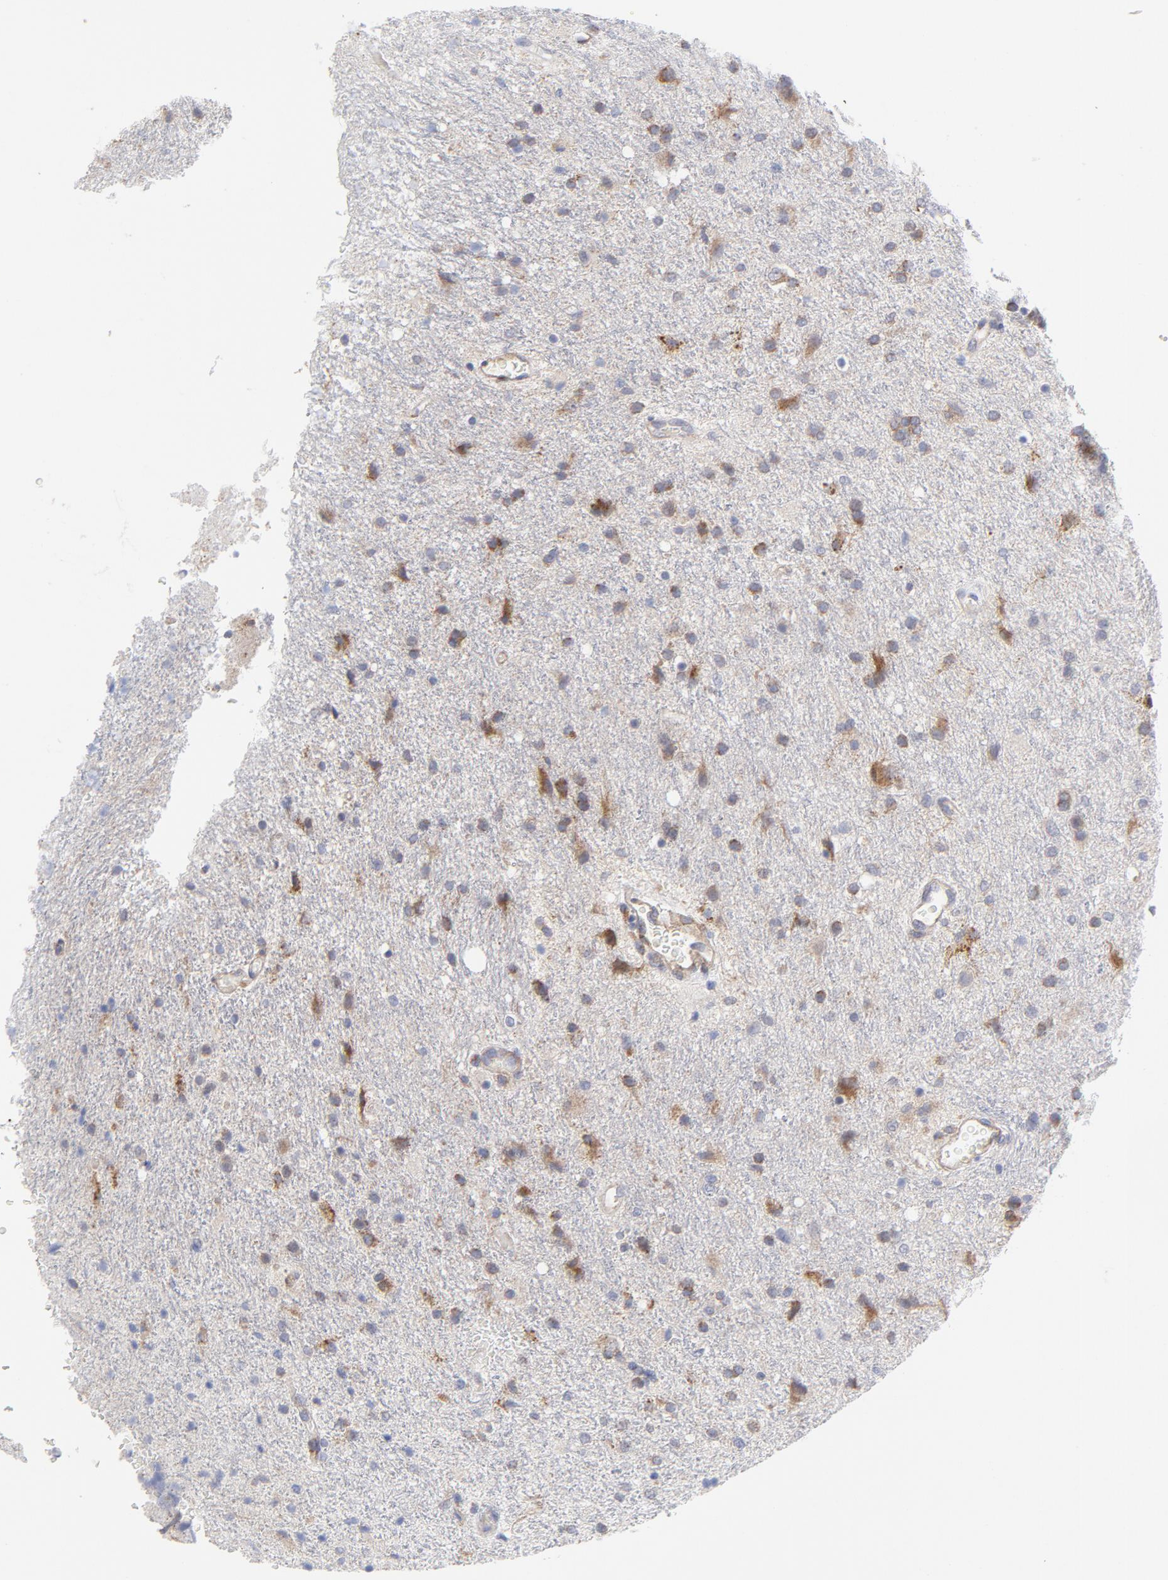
{"staining": {"intensity": "moderate", "quantity": "25%-75%", "location": "cytoplasmic/membranous"}, "tissue": "glioma", "cell_type": "Tumor cells", "image_type": "cancer", "snomed": [{"axis": "morphology", "description": "Normal tissue, NOS"}, {"axis": "morphology", "description": "Glioma, malignant, High grade"}, {"axis": "topography", "description": "Cerebral cortex"}], "caption": "A brown stain labels moderate cytoplasmic/membranous staining of a protein in human high-grade glioma (malignant) tumor cells. The staining is performed using DAB (3,3'-diaminobenzidine) brown chromogen to label protein expression. The nuclei are counter-stained blue using hematoxylin.", "gene": "RAPGEF3", "patient": {"sex": "male", "age": 56}}